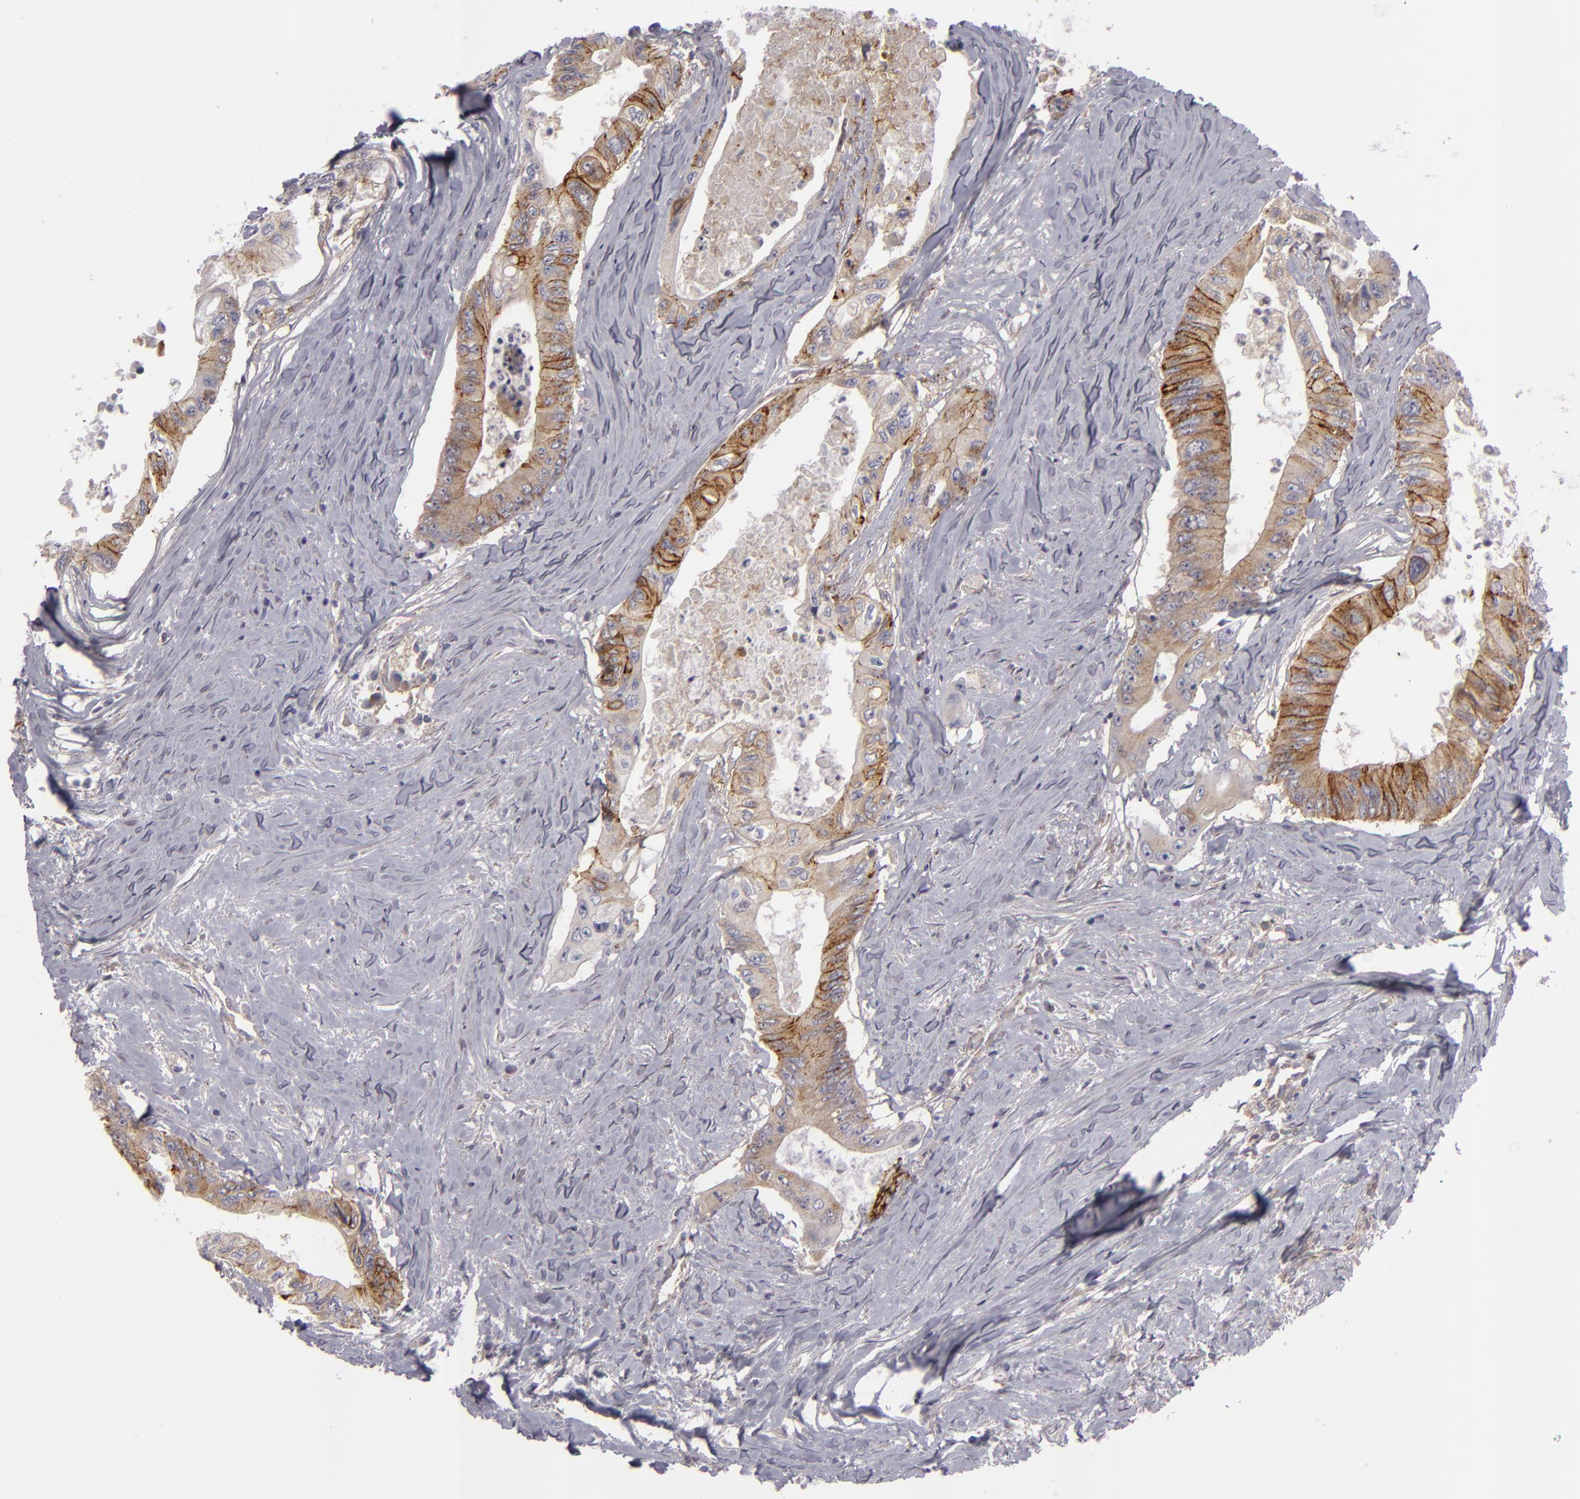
{"staining": {"intensity": "moderate", "quantity": "25%-75%", "location": "cytoplasmic/membranous"}, "tissue": "colorectal cancer", "cell_type": "Tumor cells", "image_type": "cancer", "snomed": [{"axis": "morphology", "description": "Adenocarcinoma, NOS"}, {"axis": "topography", "description": "Colon"}], "caption": "A micrograph showing moderate cytoplasmic/membranous expression in approximately 25%-75% of tumor cells in colorectal cancer (adenocarcinoma), as visualized by brown immunohistochemical staining.", "gene": "ALCAM", "patient": {"sex": "male", "age": 65}}